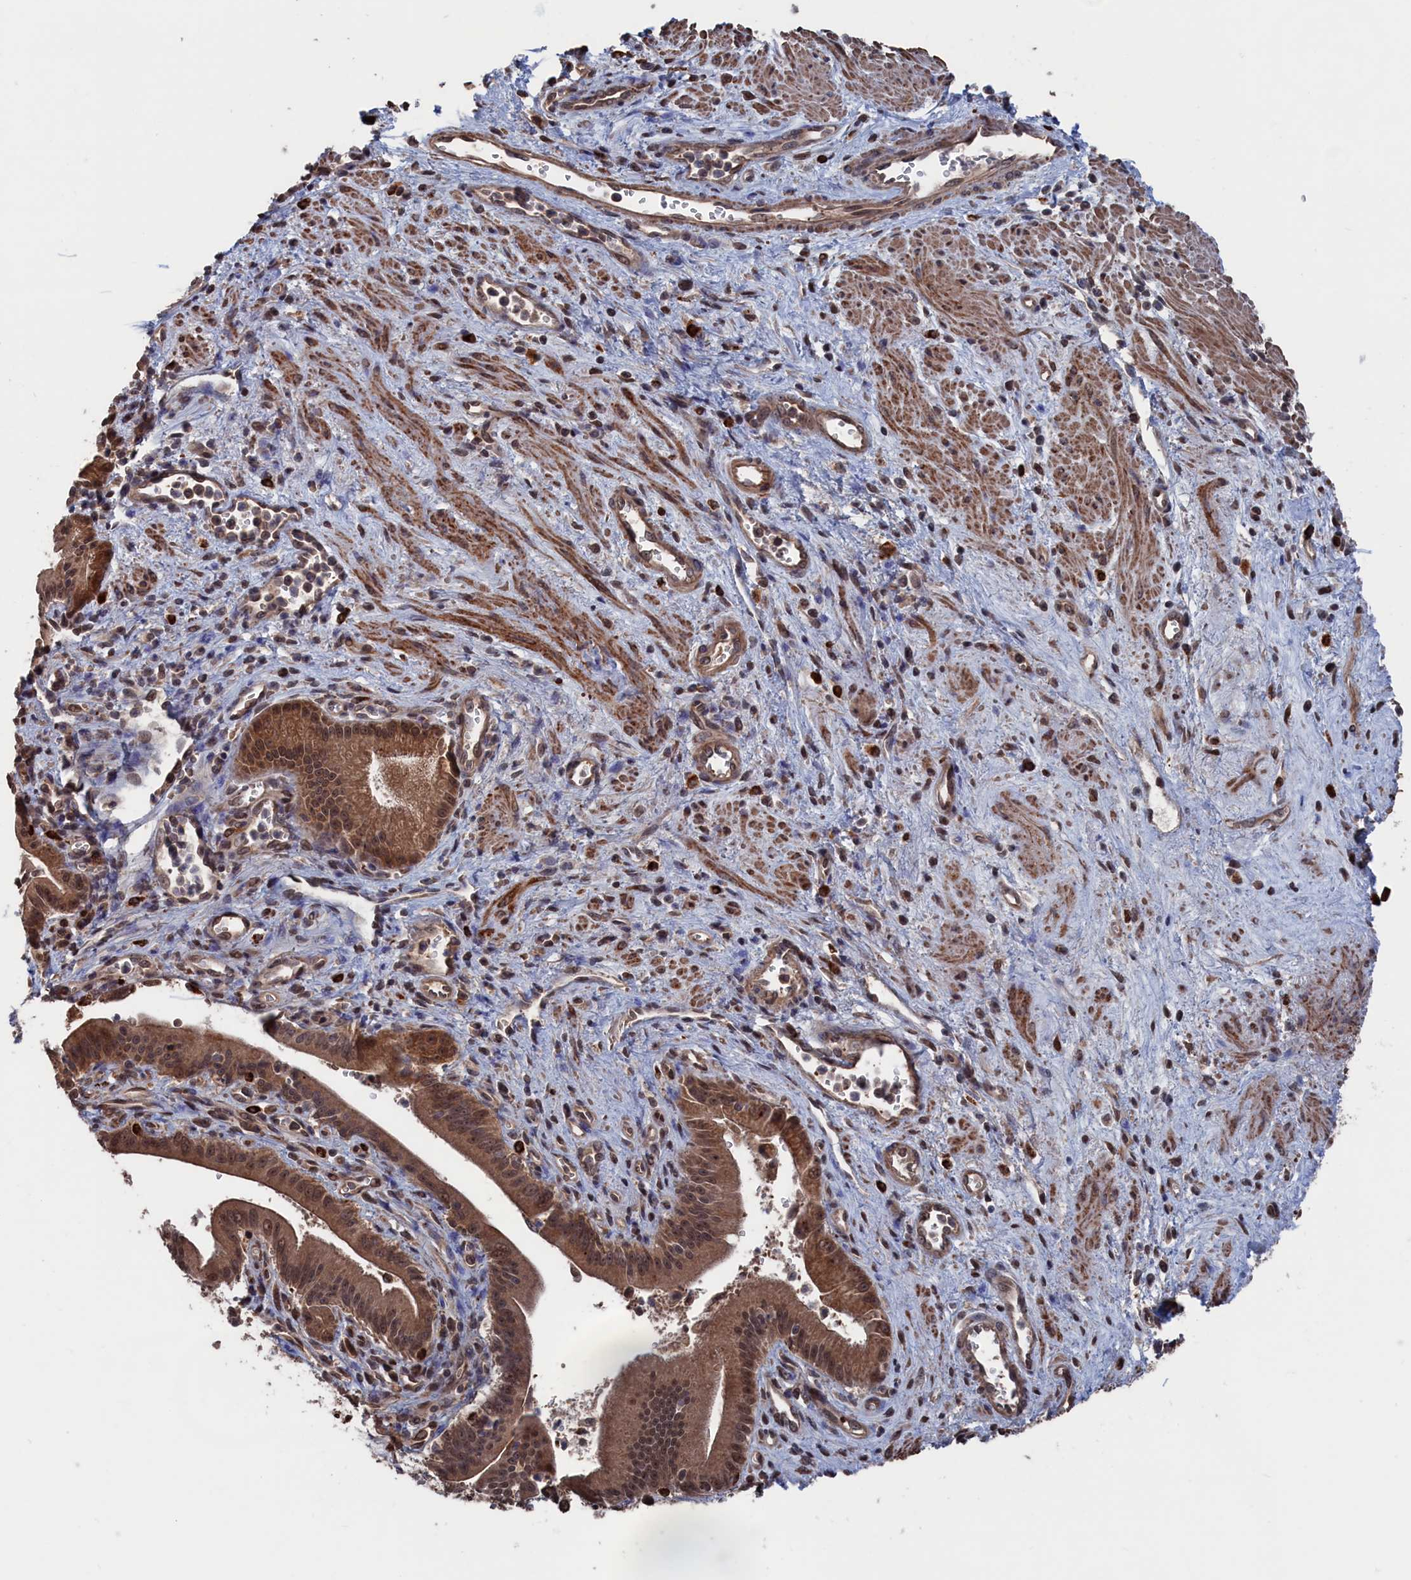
{"staining": {"intensity": "moderate", "quantity": ">75%", "location": "cytoplasmic/membranous,nuclear"}, "tissue": "pancreatic cancer", "cell_type": "Tumor cells", "image_type": "cancer", "snomed": [{"axis": "morphology", "description": "Adenocarcinoma, NOS"}, {"axis": "topography", "description": "Pancreas"}], "caption": "DAB (3,3'-diaminobenzidine) immunohistochemical staining of pancreatic cancer (adenocarcinoma) demonstrates moderate cytoplasmic/membranous and nuclear protein expression in approximately >75% of tumor cells.", "gene": "PDE12", "patient": {"sex": "male", "age": 78}}